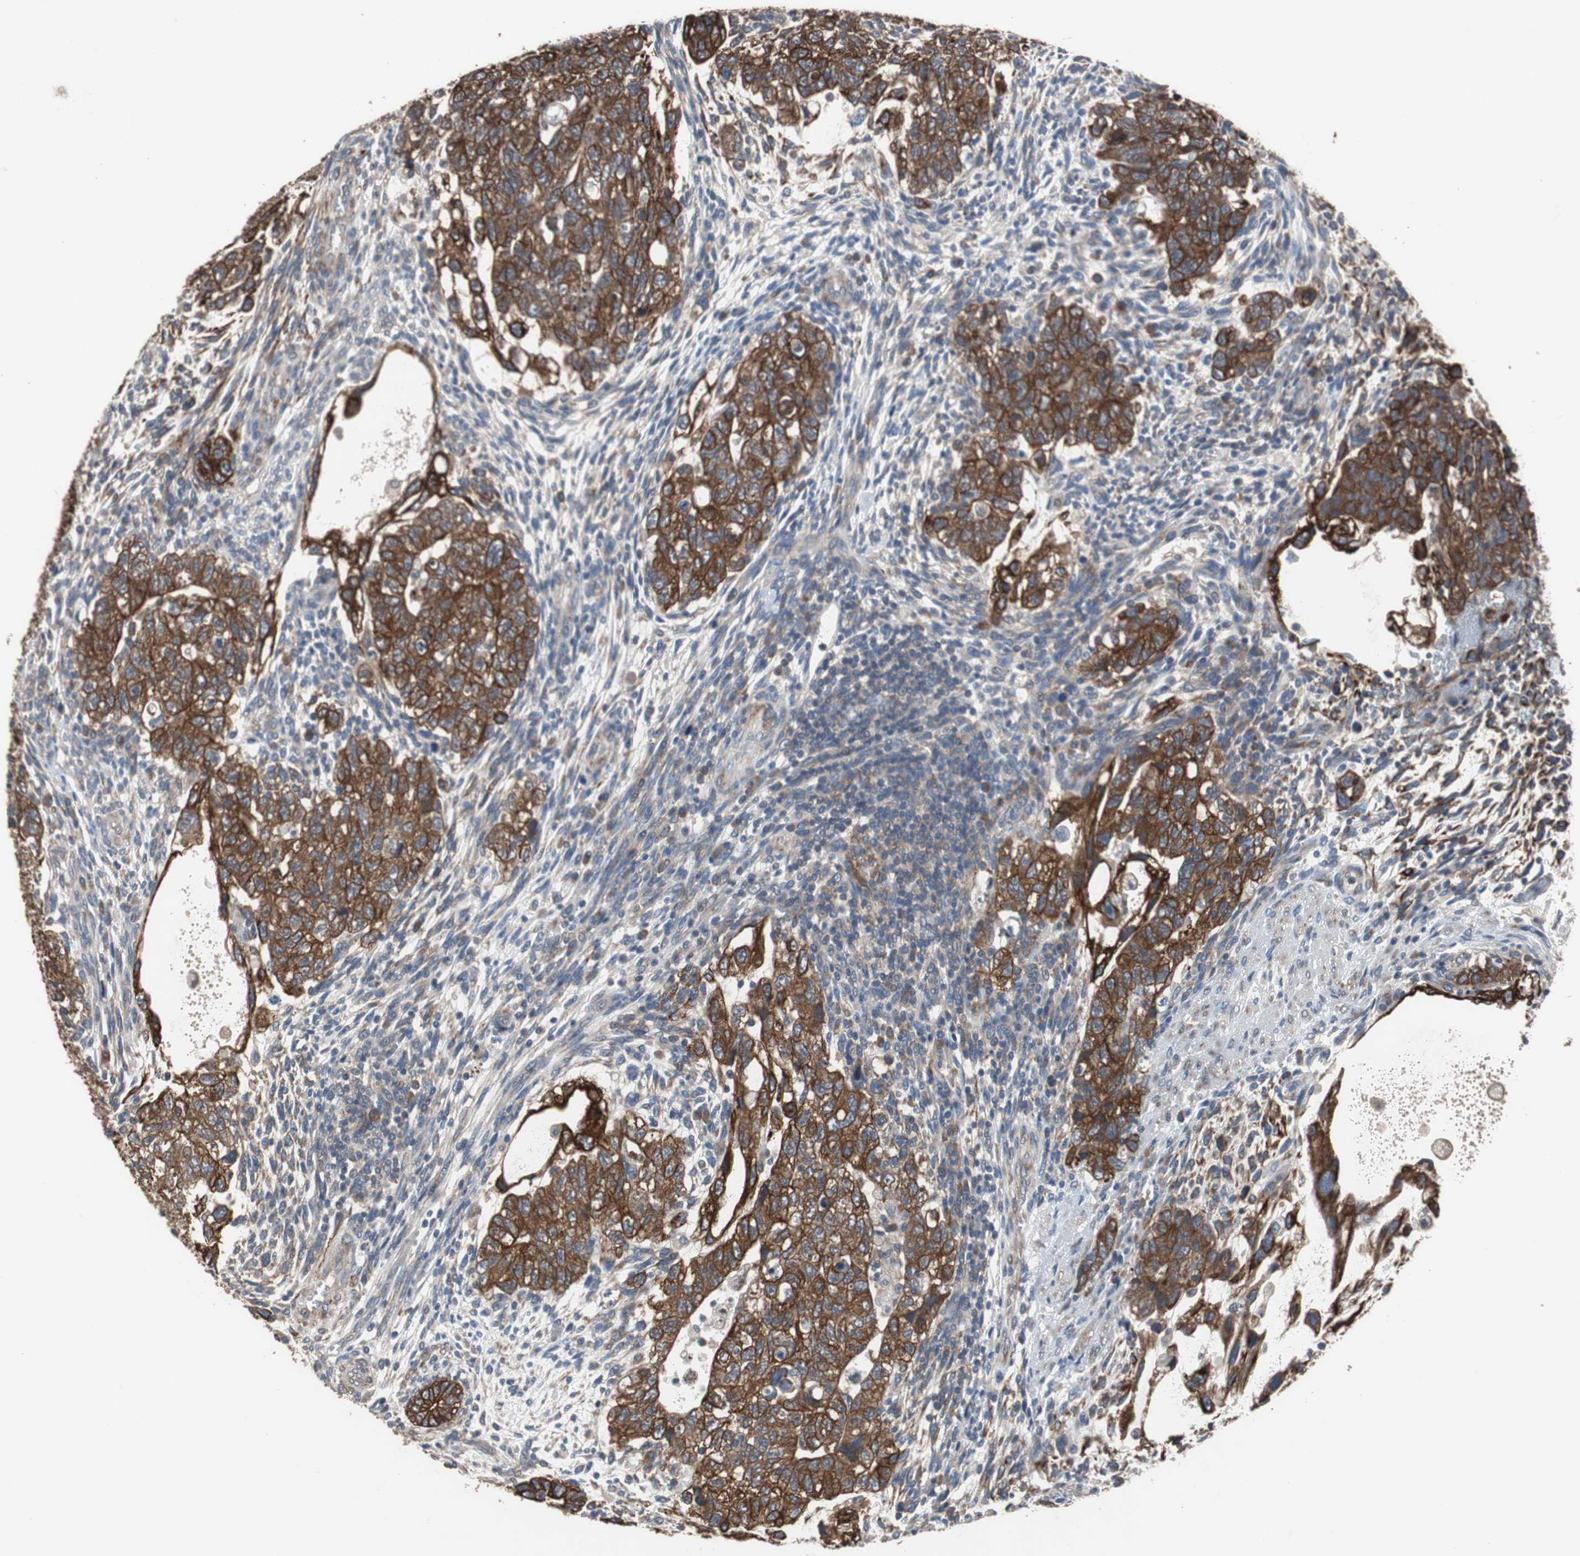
{"staining": {"intensity": "strong", "quantity": ">75%", "location": "cytoplasmic/membranous"}, "tissue": "testis cancer", "cell_type": "Tumor cells", "image_type": "cancer", "snomed": [{"axis": "morphology", "description": "Normal tissue, NOS"}, {"axis": "morphology", "description": "Carcinoma, Embryonal, NOS"}, {"axis": "topography", "description": "Testis"}], "caption": "Testis embryonal carcinoma stained for a protein (brown) shows strong cytoplasmic/membranous positive expression in approximately >75% of tumor cells.", "gene": "USP10", "patient": {"sex": "male", "age": 36}}